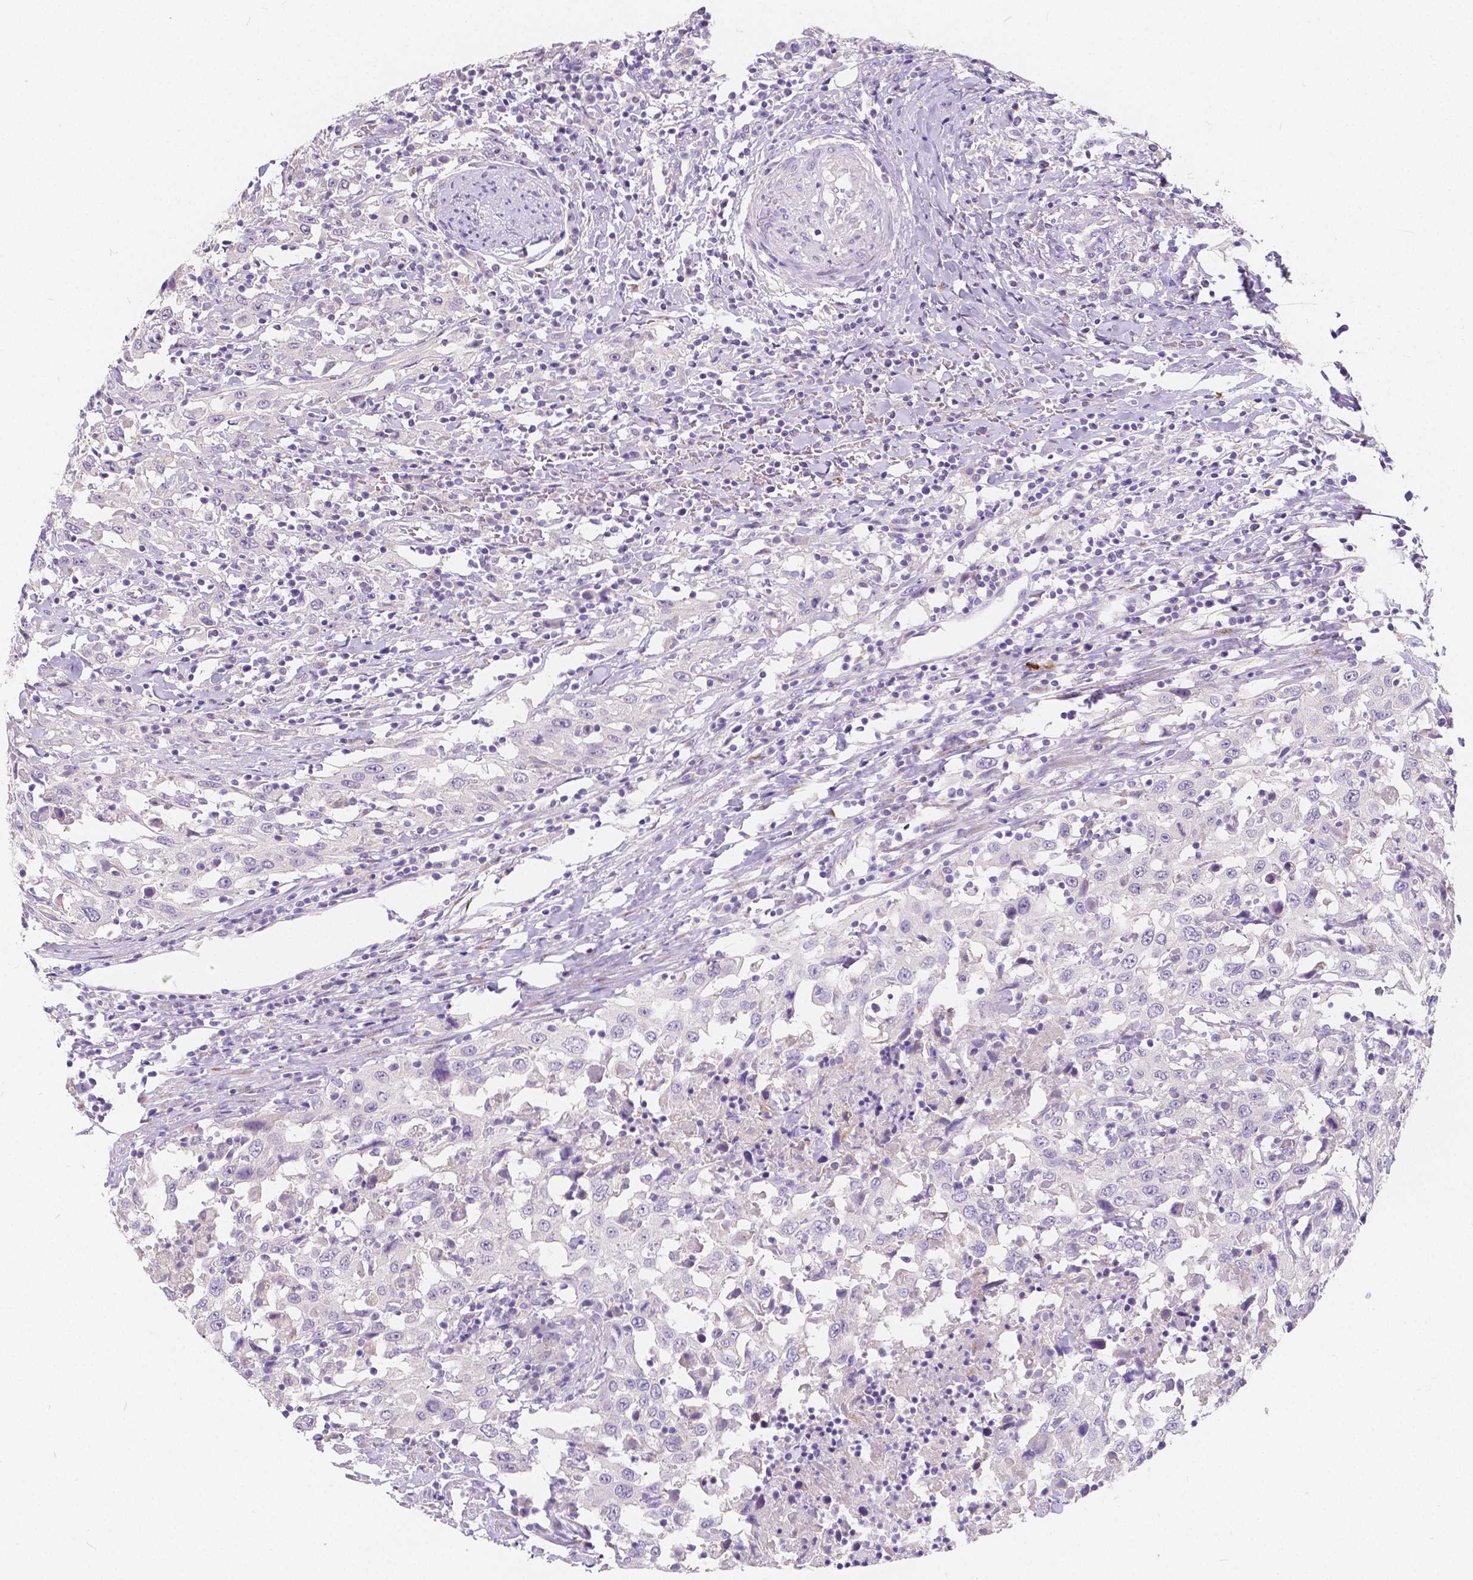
{"staining": {"intensity": "negative", "quantity": "none", "location": "none"}, "tissue": "urothelial cancer", "cell_type": "Tumor cells", "image_type": "cancer", "snomed": [{"axis": "morphology", "description": "Urothelial carcinoma, High grade"}, {"axis": "topography", "description": "Urinary bladder"}], "caption": "Tumor cells are negative for brown protein staining in high-grade urothelial carcinoma.", "gene": "RNF186", "patient": {"sex": "male", "age": 61}}